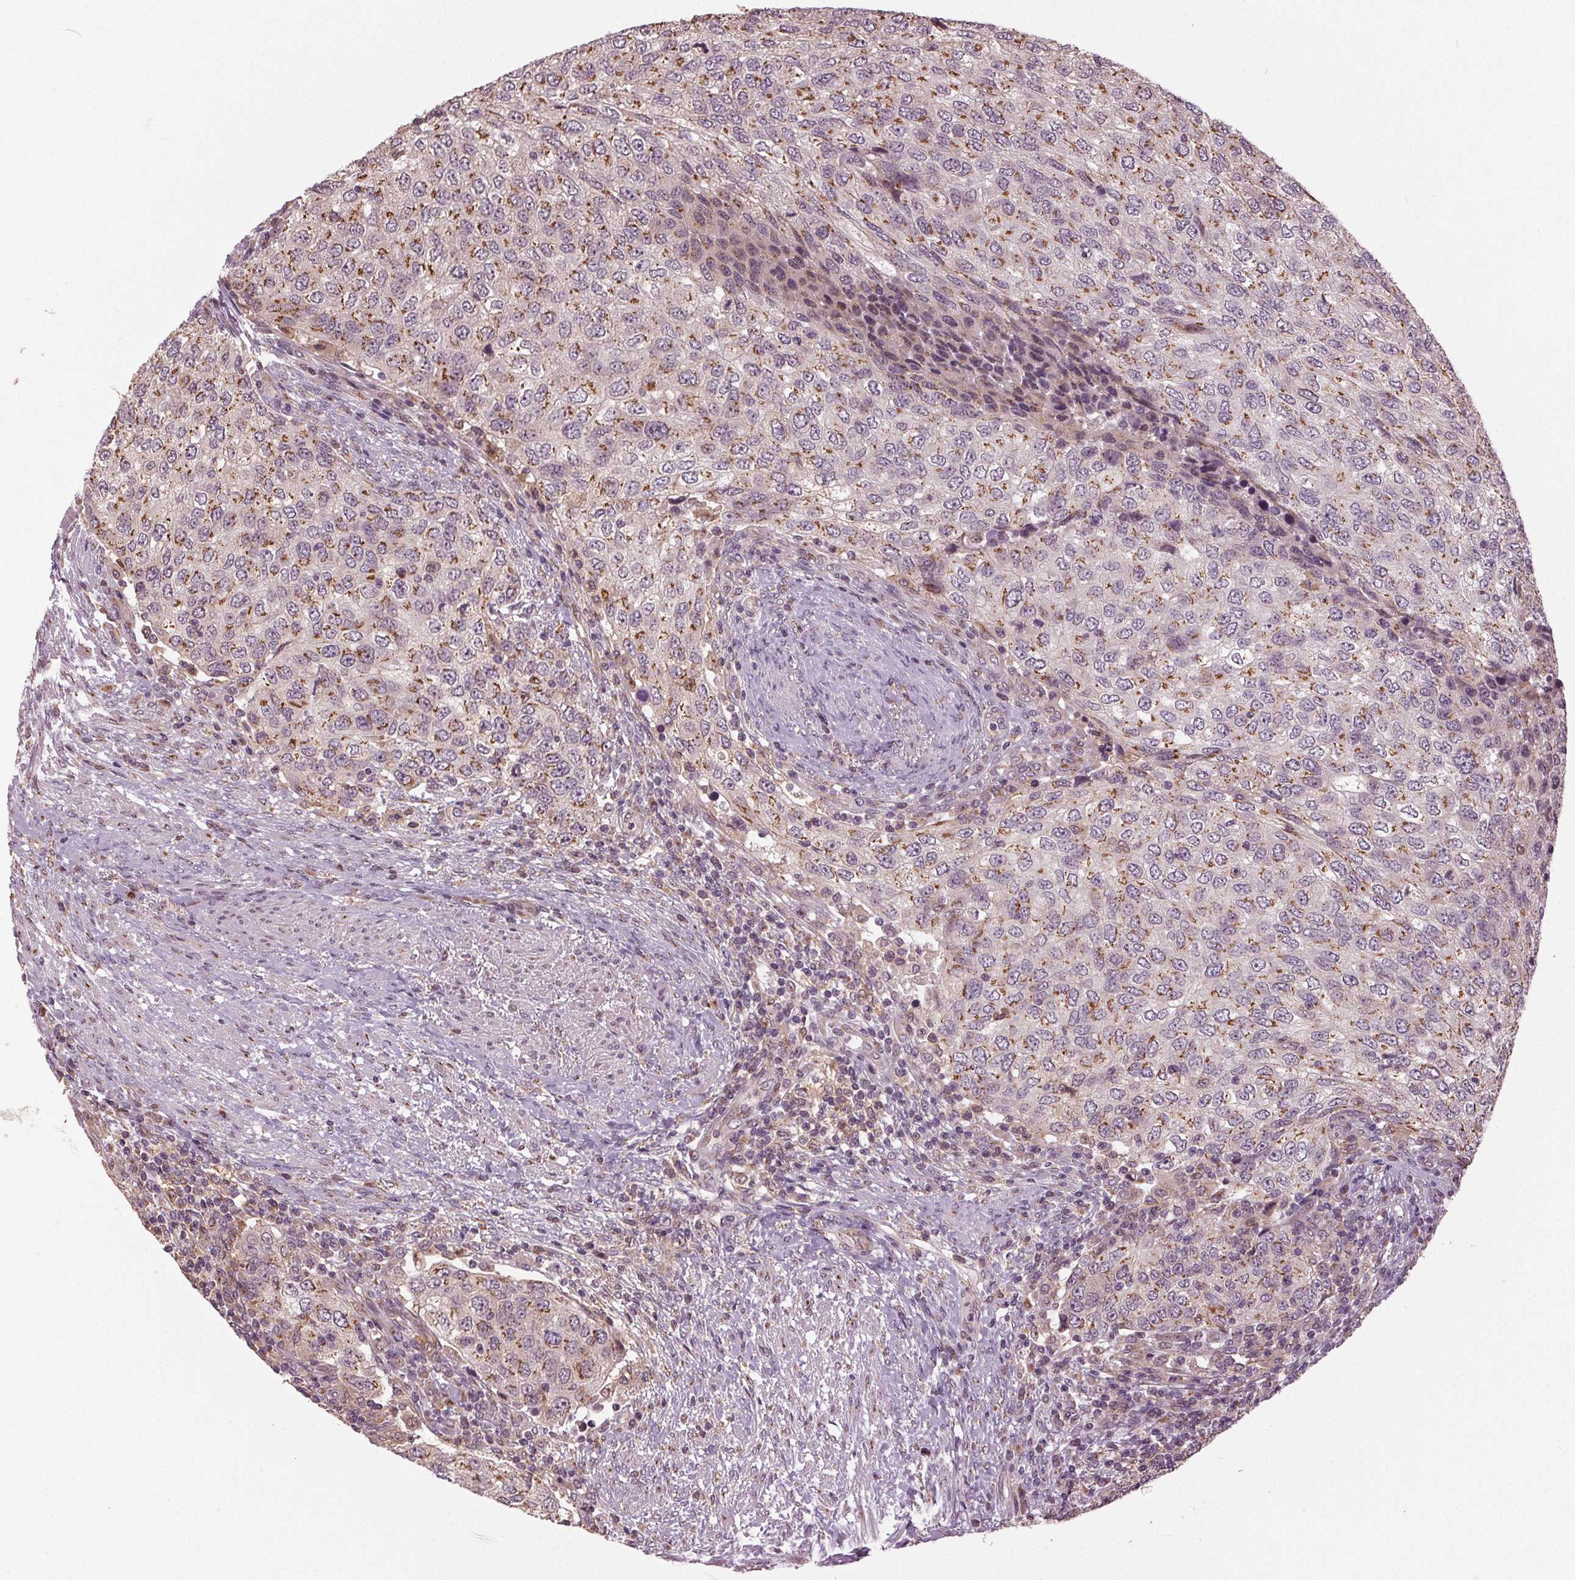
{"staining": {"intensity": "moderate", "quantity": "25%-75%", "location": "cytoplasmic/membranous"}, "tissue": "urothelial cancer", "cell_type": "Tumor cells", "image_type": "cancer", "snomed": [{"axis": "morphology", "description": "Urothelial carcinoma, High grade"}, {"axis": "topography", "description": "Urinary bladder"}], "caption": "Urothelial cancer was stained to show a protein in brown. There is medium levels of moderate cytoplasmic/membranous expression in about 25%-75% of tumor cells.", "gene": "BSDC1", "patient": {"sex": "female", "age": 78}}